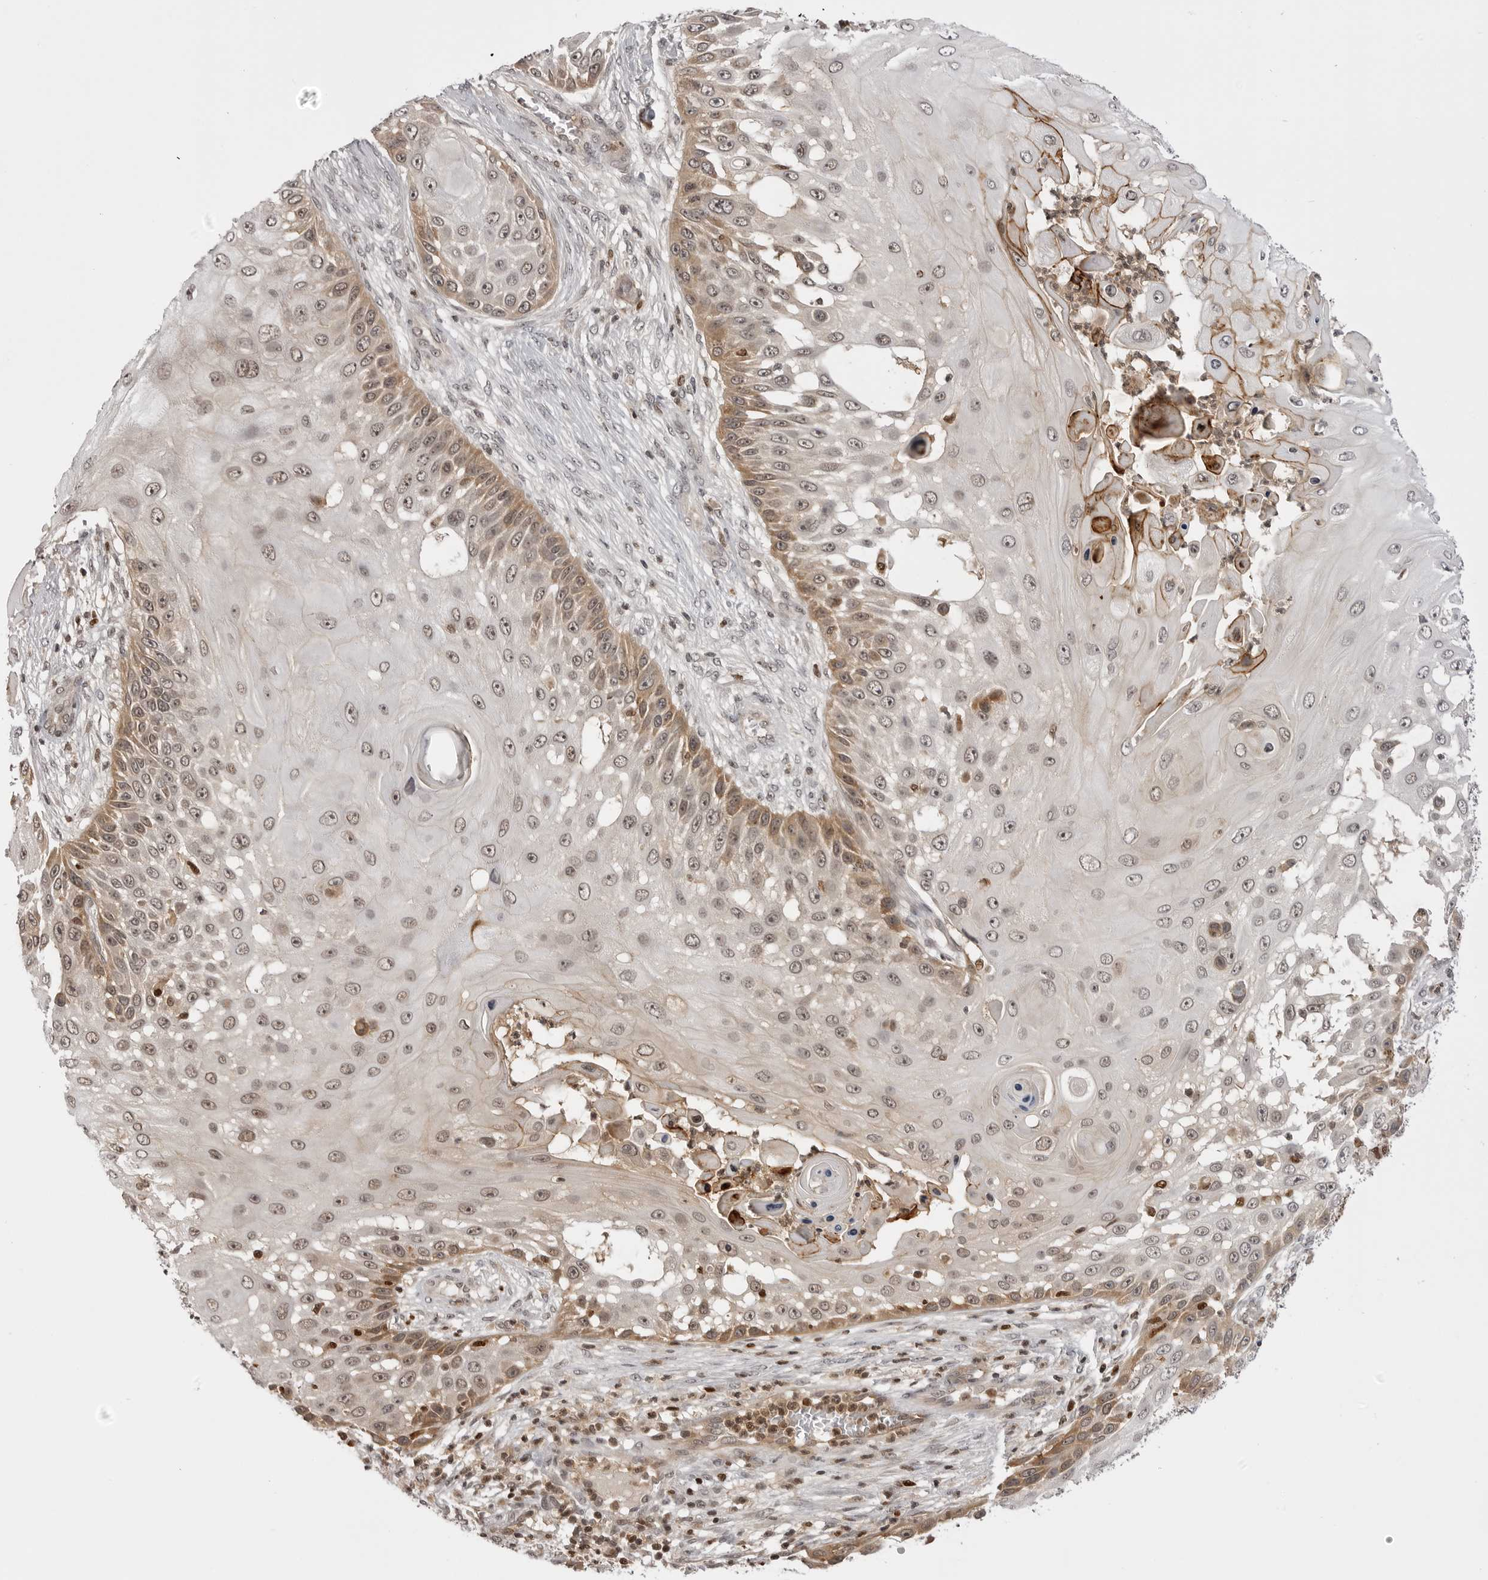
{"staining": {"intensity": "moderate", "quantity": "25%-75%", "location": "cytoplasmic/membranous,nuclear"}, "tissue": "skin cancer", "cell_type": "Tumor cells", "image_type": "cancer", "snomed": [{"axis": "morphology", "description": "Squamous cell carcinoma, NOS"}, {"axis": "topography", "description": "Skin"}], "caption": "This photomicrograph reveals IHC staining of skin cancer, with medium moderate cytoplasmic/membranous and nuclear positivity in approximately 25%-75% of tumor cells.", "gene": "PTK2B", "patient": {"sex": "female", "age": 44}}